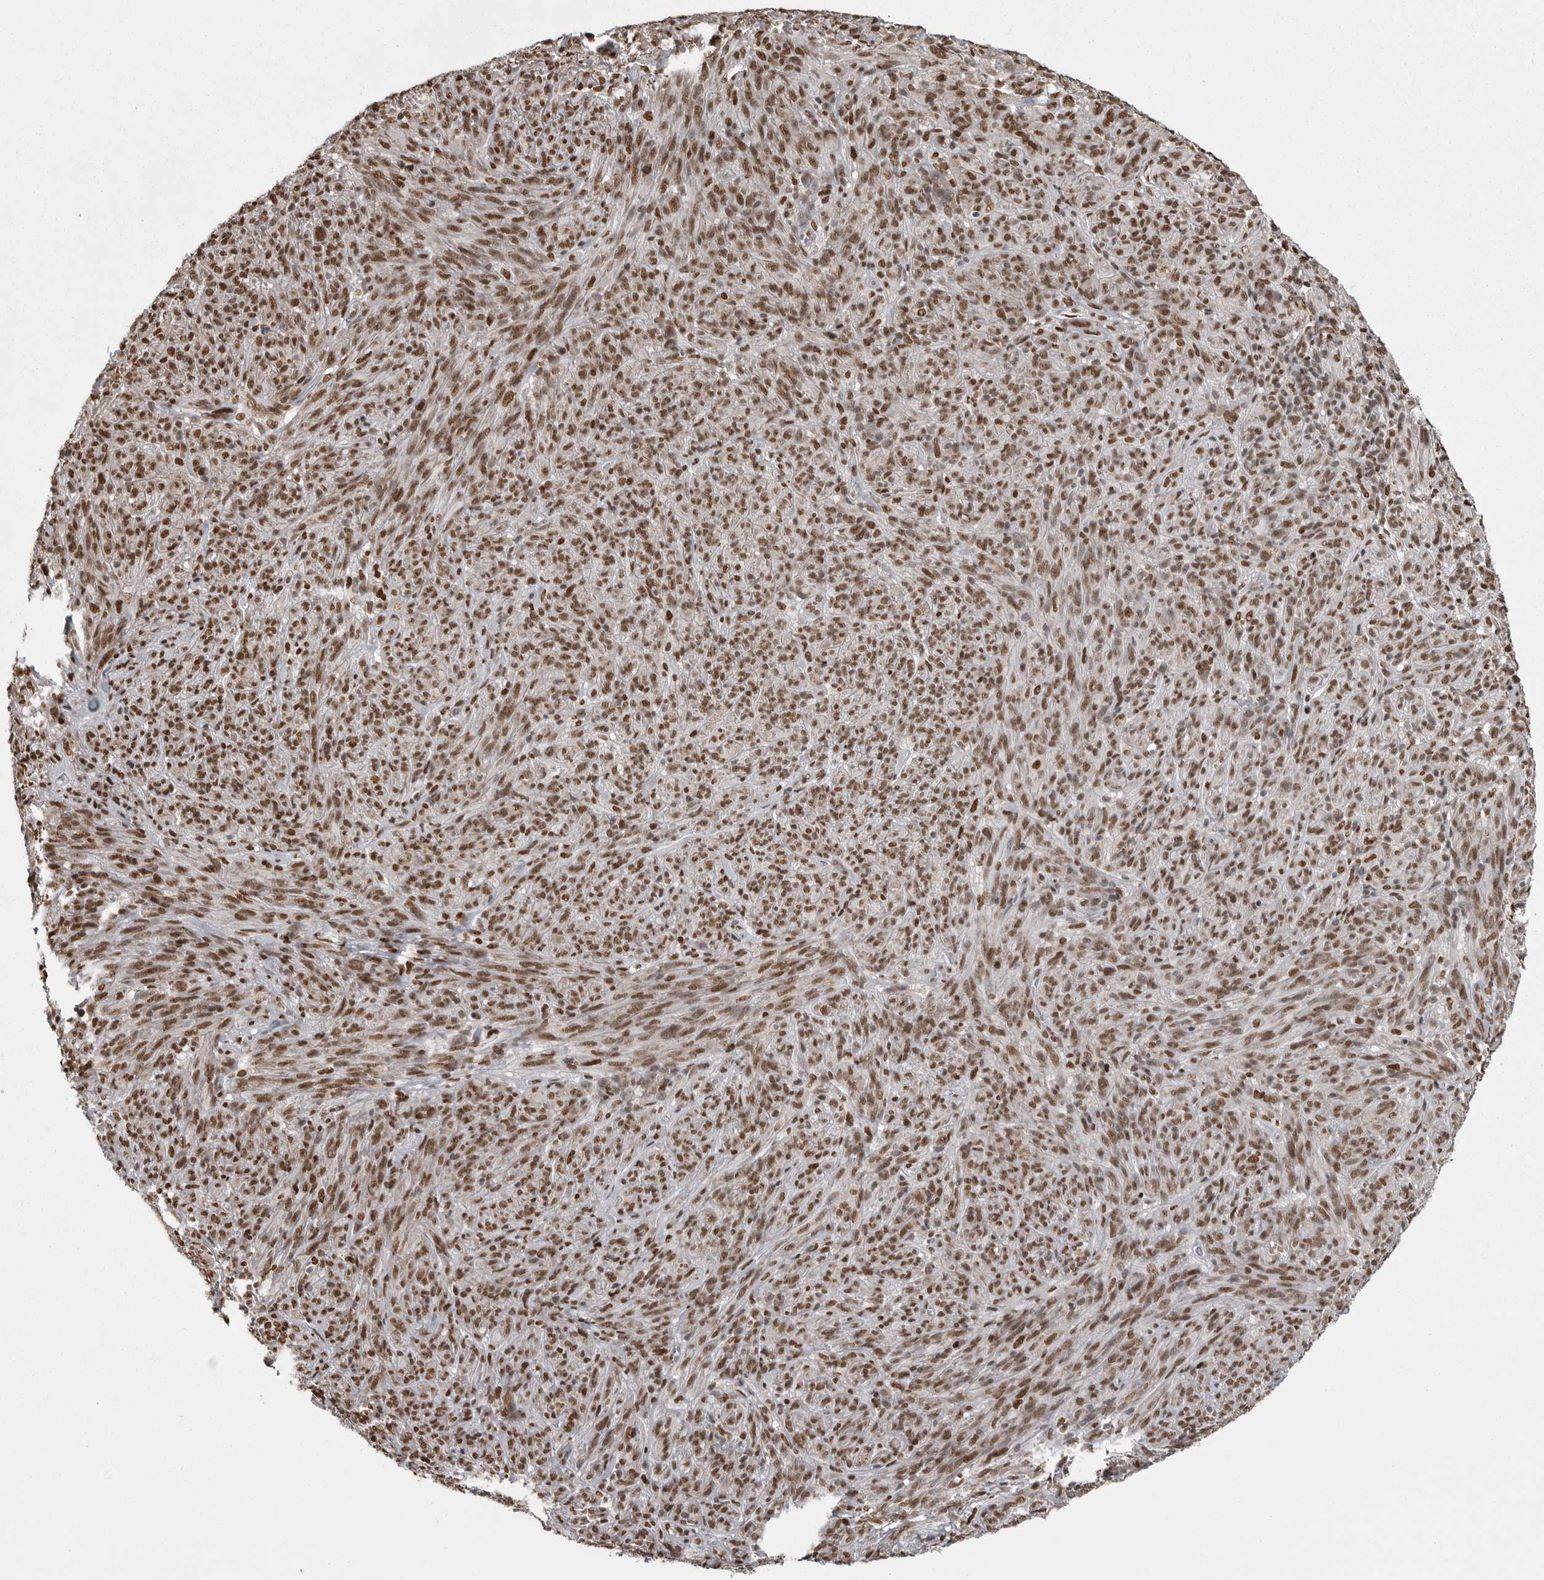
{"staining": {"intensity": "moderate", "quantity": ">75%", "location": "nuclear"}, "tissue": "melanoma", "cell_type": "Tumor cells", "image_type": "cancer", "snomed": [{"axis": "morphology", "description": "Malignant melanoma, NOS"}, {"axis": "topography", "description": "Skin of head"}], "caption": "Malignant melanoma stained with a protein marker exhibits moderate staining in tumor cells.", "gene": "YAF2", "patient": {"sex": "male", "age": 96}}